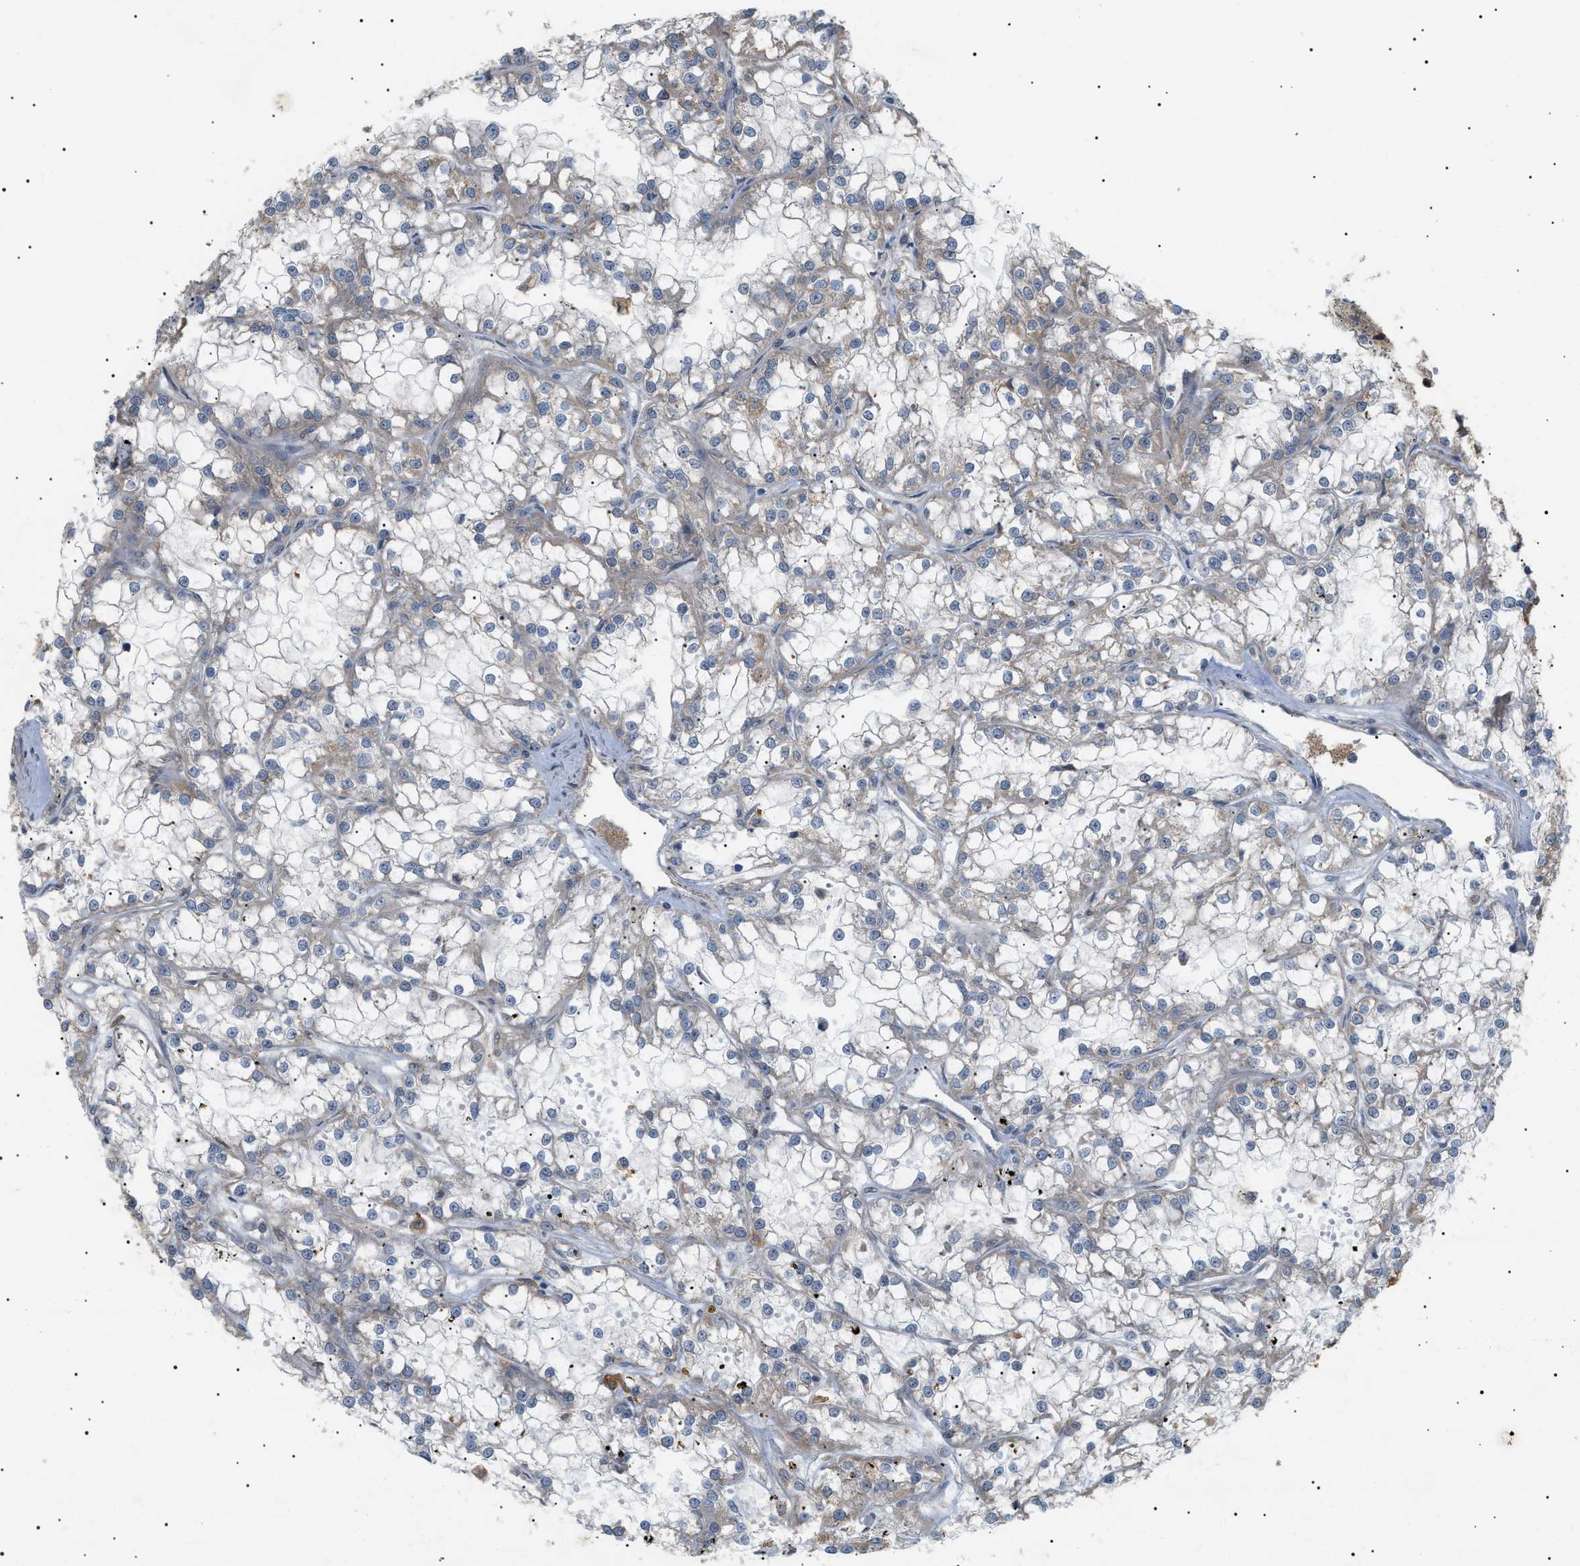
{"staining": {"intensity": "weak", "quantity": "25%-75%", "location": "cytoplasmic/membranous"}, "tissue": "renal cancer", "cell_type": "Tumor cells", "image_type": "cancer", "snomed": [{"axis": "morphology", "description": "Adenocarcinoma, NOS"}, {"axis": "topography", "description": "Kidney"}], "caption": "A micrograph of renal cancer (adenocarcinoma) stained for a protein reveals weak cytoplasmic/membranous brown staining in tumor cells.", "gene": "IRS2", "patient": {"sex": "female", "age": 52}}